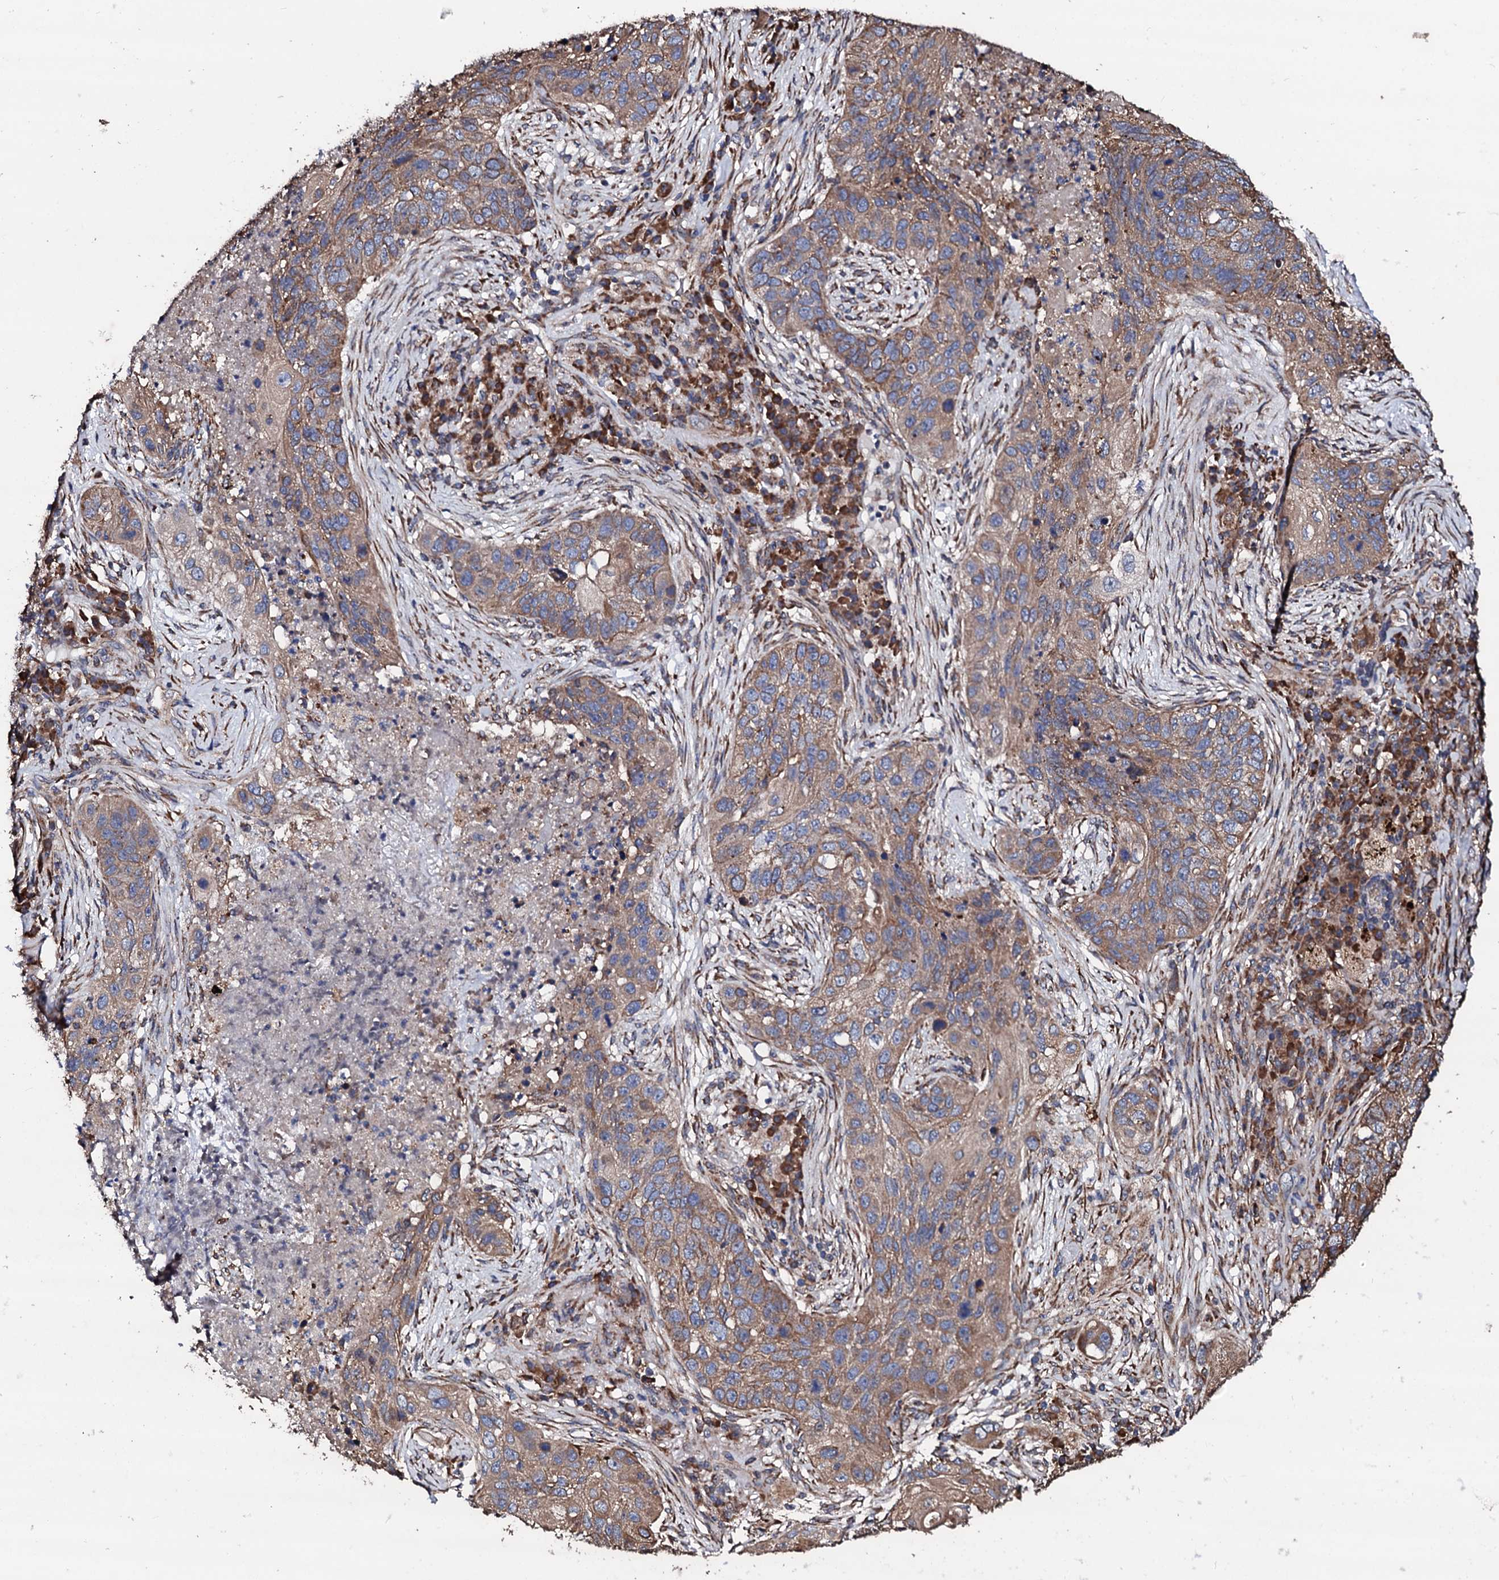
{"staining": {"intensity": "moderate", "quantity": ">75%", "location": "cytoplasmic/membranous"}, "tissue": "lung cancer", "cell_type": "Tumor cells", "image_type": "cancer", "snomed": [{"axis": "morphology", "description": "Squamous cell carcinoma, NOS"}, {"axis": "topography", "description": "Lung"}], "caption": "Lung cancer was stained to show a protein in brown. There is medium levels of moderate cytoplasmic/membranous staining in about >75% of tumor cells.", "gene": "CKAP5", "patient": {"sex": "female", "age": 63}}